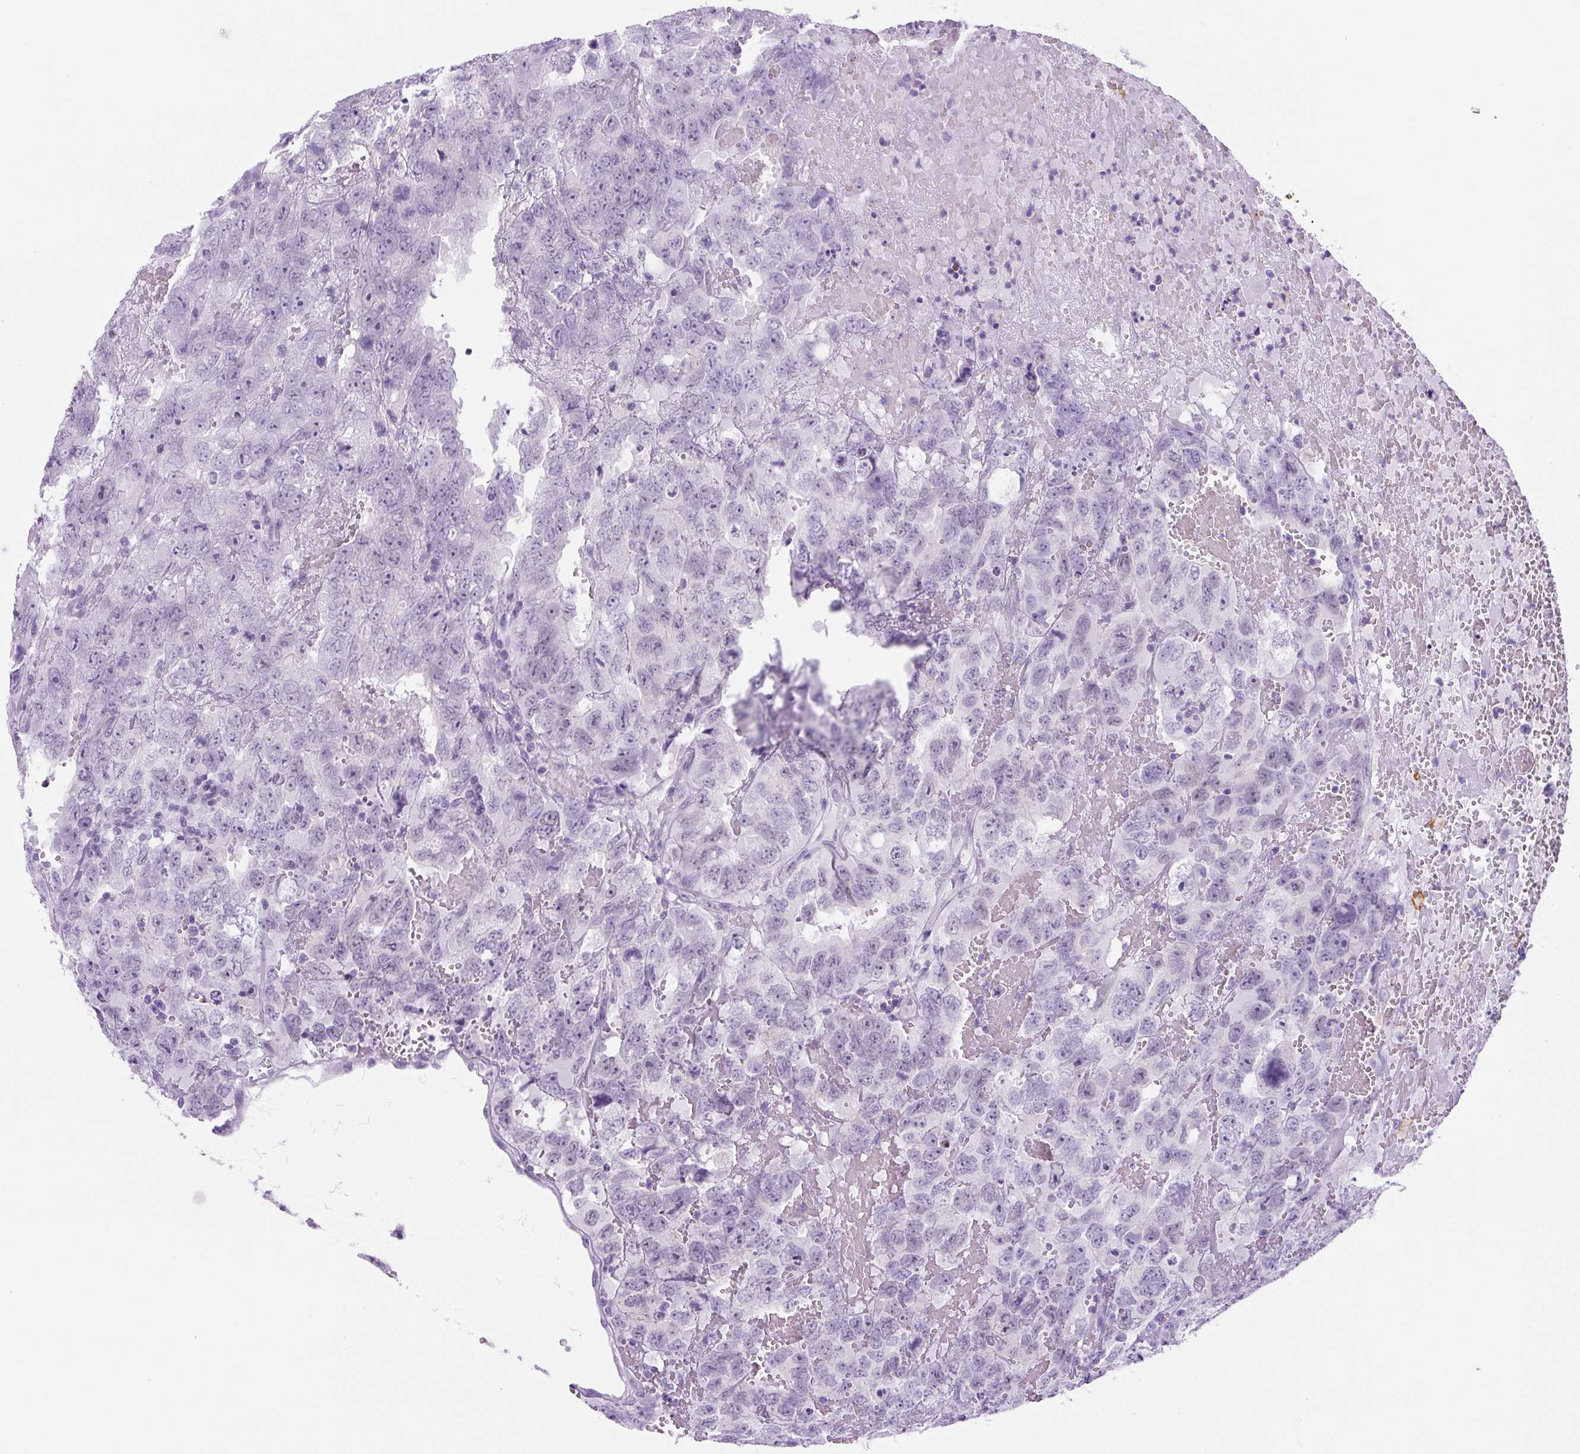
{"staining": {"intensity": "negative", "quantity": "none", "location": "none"}, "tissue": "testis cancer", "cell_type": "Tumor cells", "image_type": "cancer", "snomed": [{"axis": "morphology", "description": "Carcinoma, Embryonal, NOS"}, {"axis": "topography", "description": "Testis"}], "caption": "Immunohistochemistry (IHC) photomicrograph of neoplastic tissue: testis embryonal carcinoma stained with DAB reveals no significant protein staining in tumor cells.", "gene": "ADAMTS19", "patient": {"sex": "male", "age": 45}}